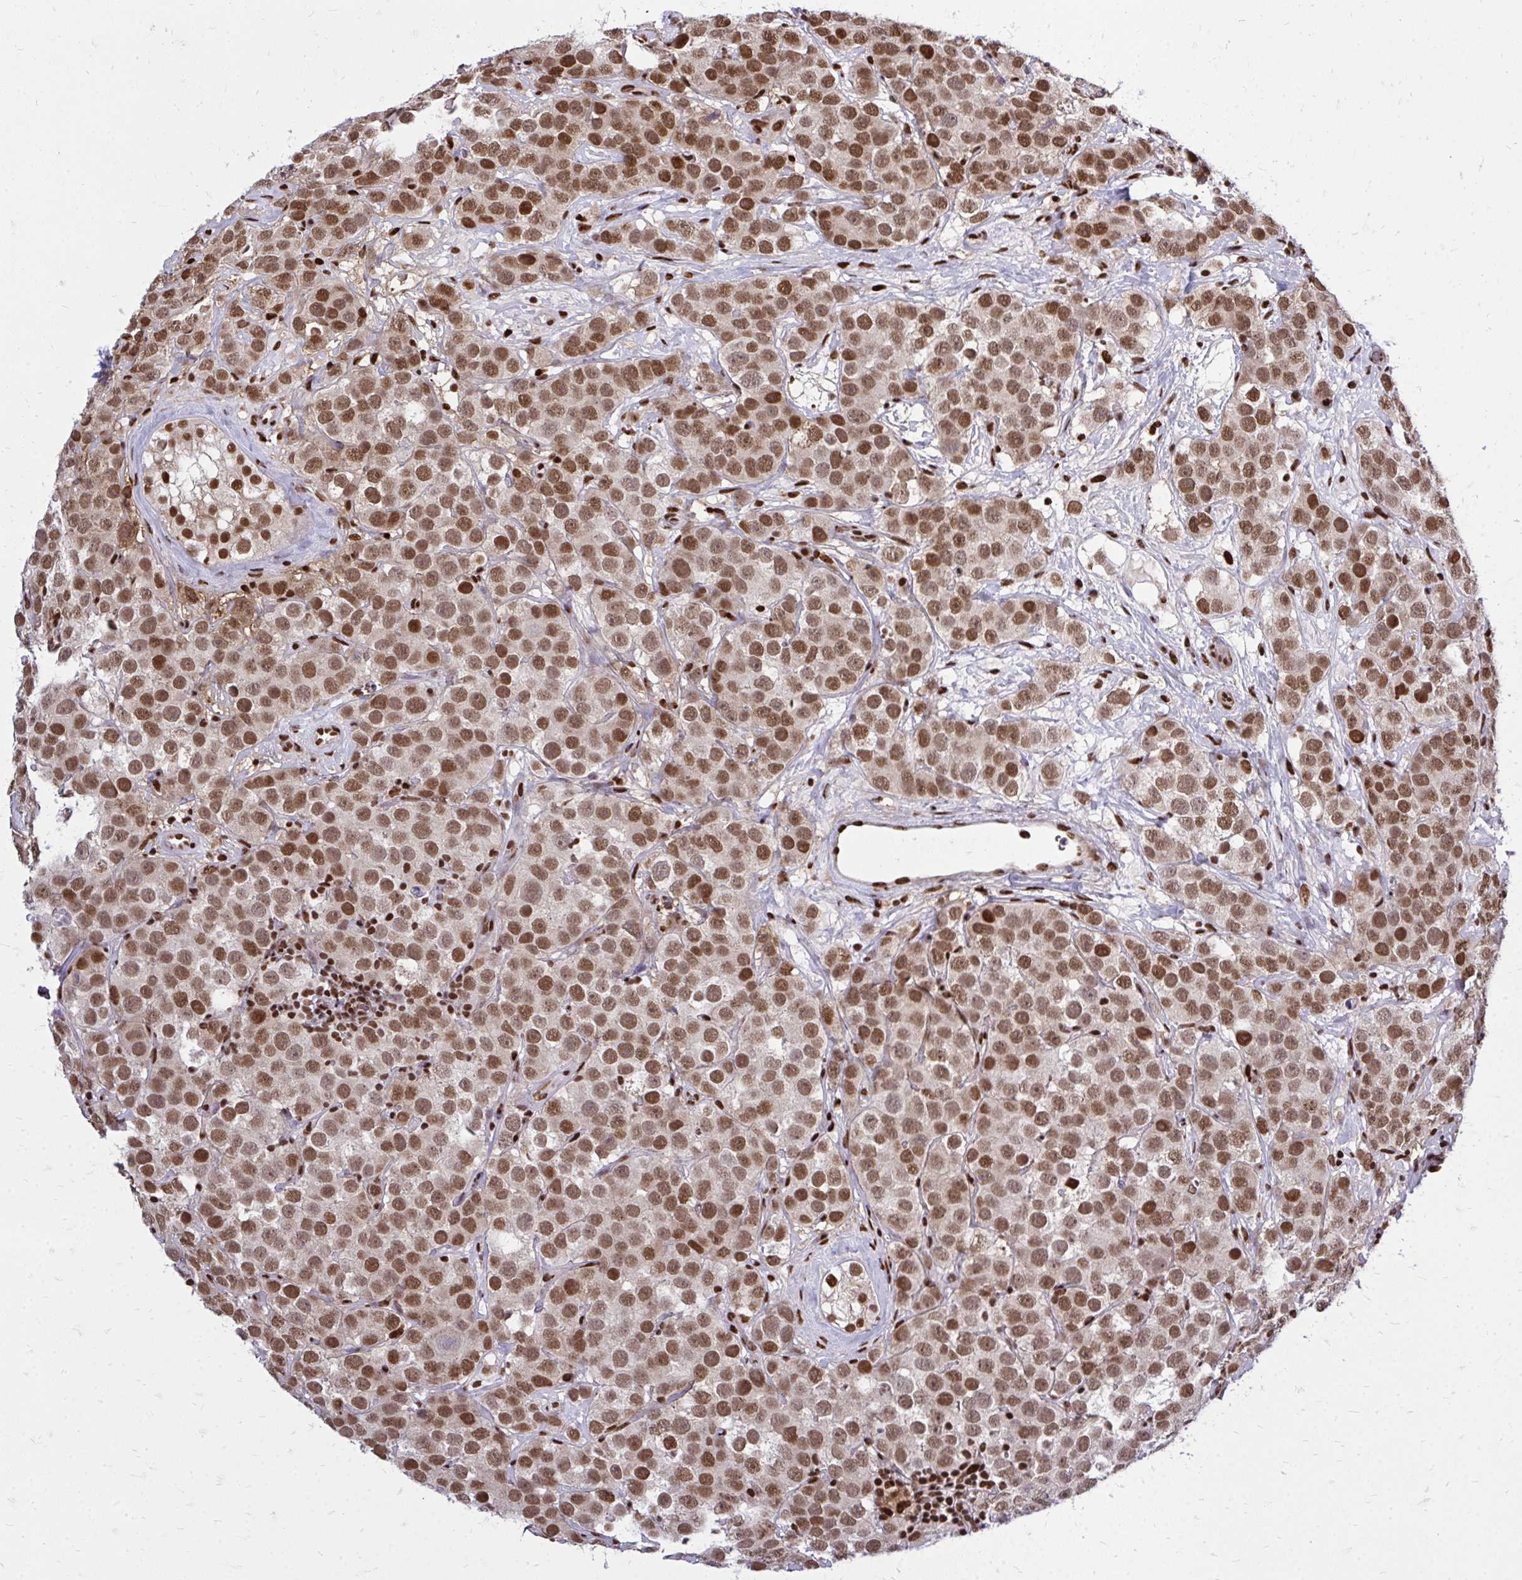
{"staining": {"intensity": "moderate", "quantity": ">75%", "location": "nuclear"}, "tissue": "testis cancer", "cell_type": "Tumor cells", "image_type": "cancer", "snomed": [{"axis": "morphology", "description": "Seminoma, NOS"}, {"axis": "topography", "description": "Testis"}], "caption": "Approximately >75% of tumor cells in testis cancer (seminoma) show moderate nuclear protein expression as visualized by brown immunohistochemical staining.", "gene": "TBL1Y", "patient": {"sex": "male", "age": 28}}